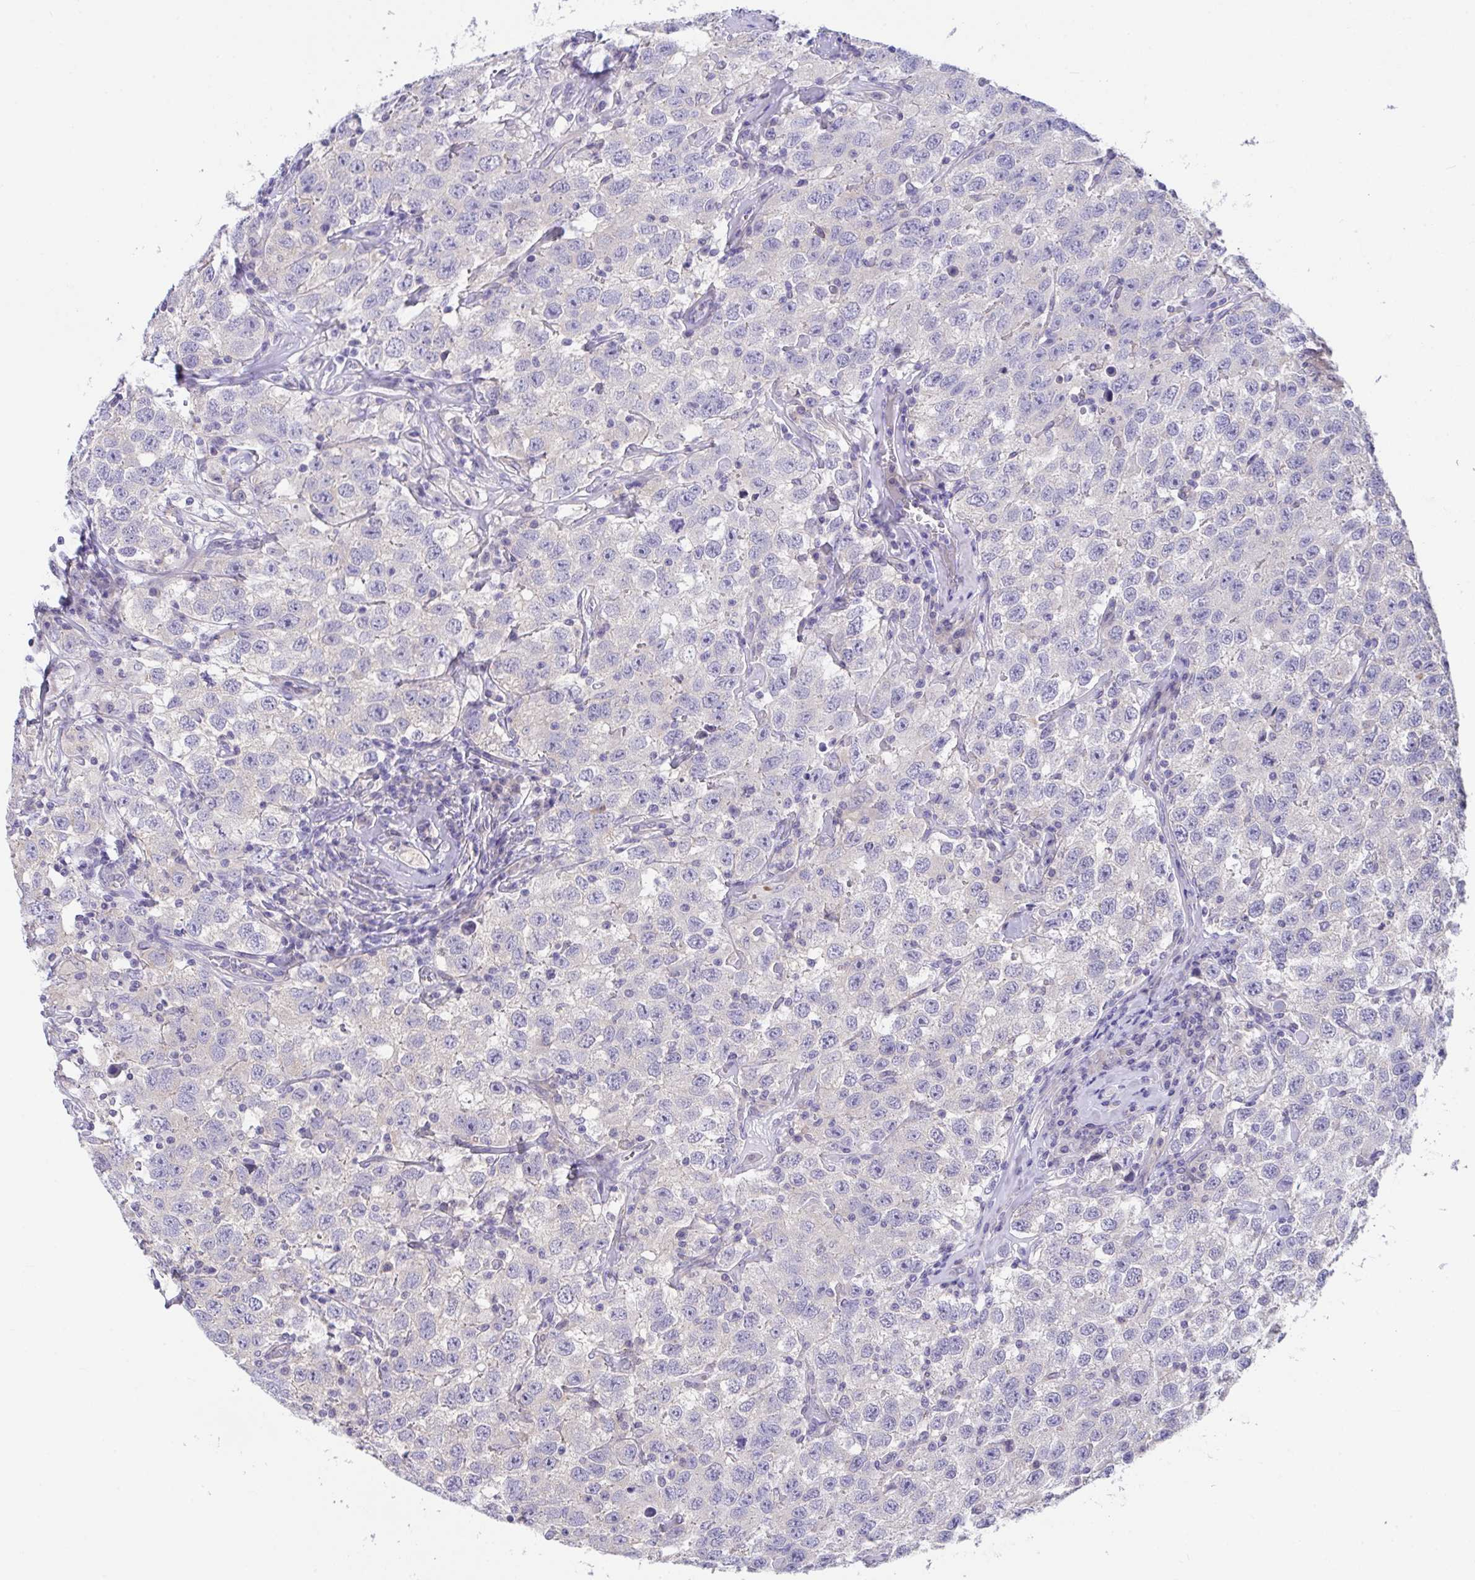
{"staining": {"intensity": "negative", "quantity": "none", "location": "none"}, "tissue": "testis cancer", "cell_type": "Tumor cells", "image_type": "cancer", "snomed": [{"axis": "morphology", "description": "Seminoma, NOS"}, {"axis": "topography", "description": "Testis"}], "caption": "This image is of testis cancer stained with IHC to label a protein in brown with the nuclei are counter-stained blue. There is no staining in tumor cells. (Immunohistochemistry, brightfield microscopy, high magnification).", "gene": "RHOXF1", "patient": {"sex": "male", "age": 41}}